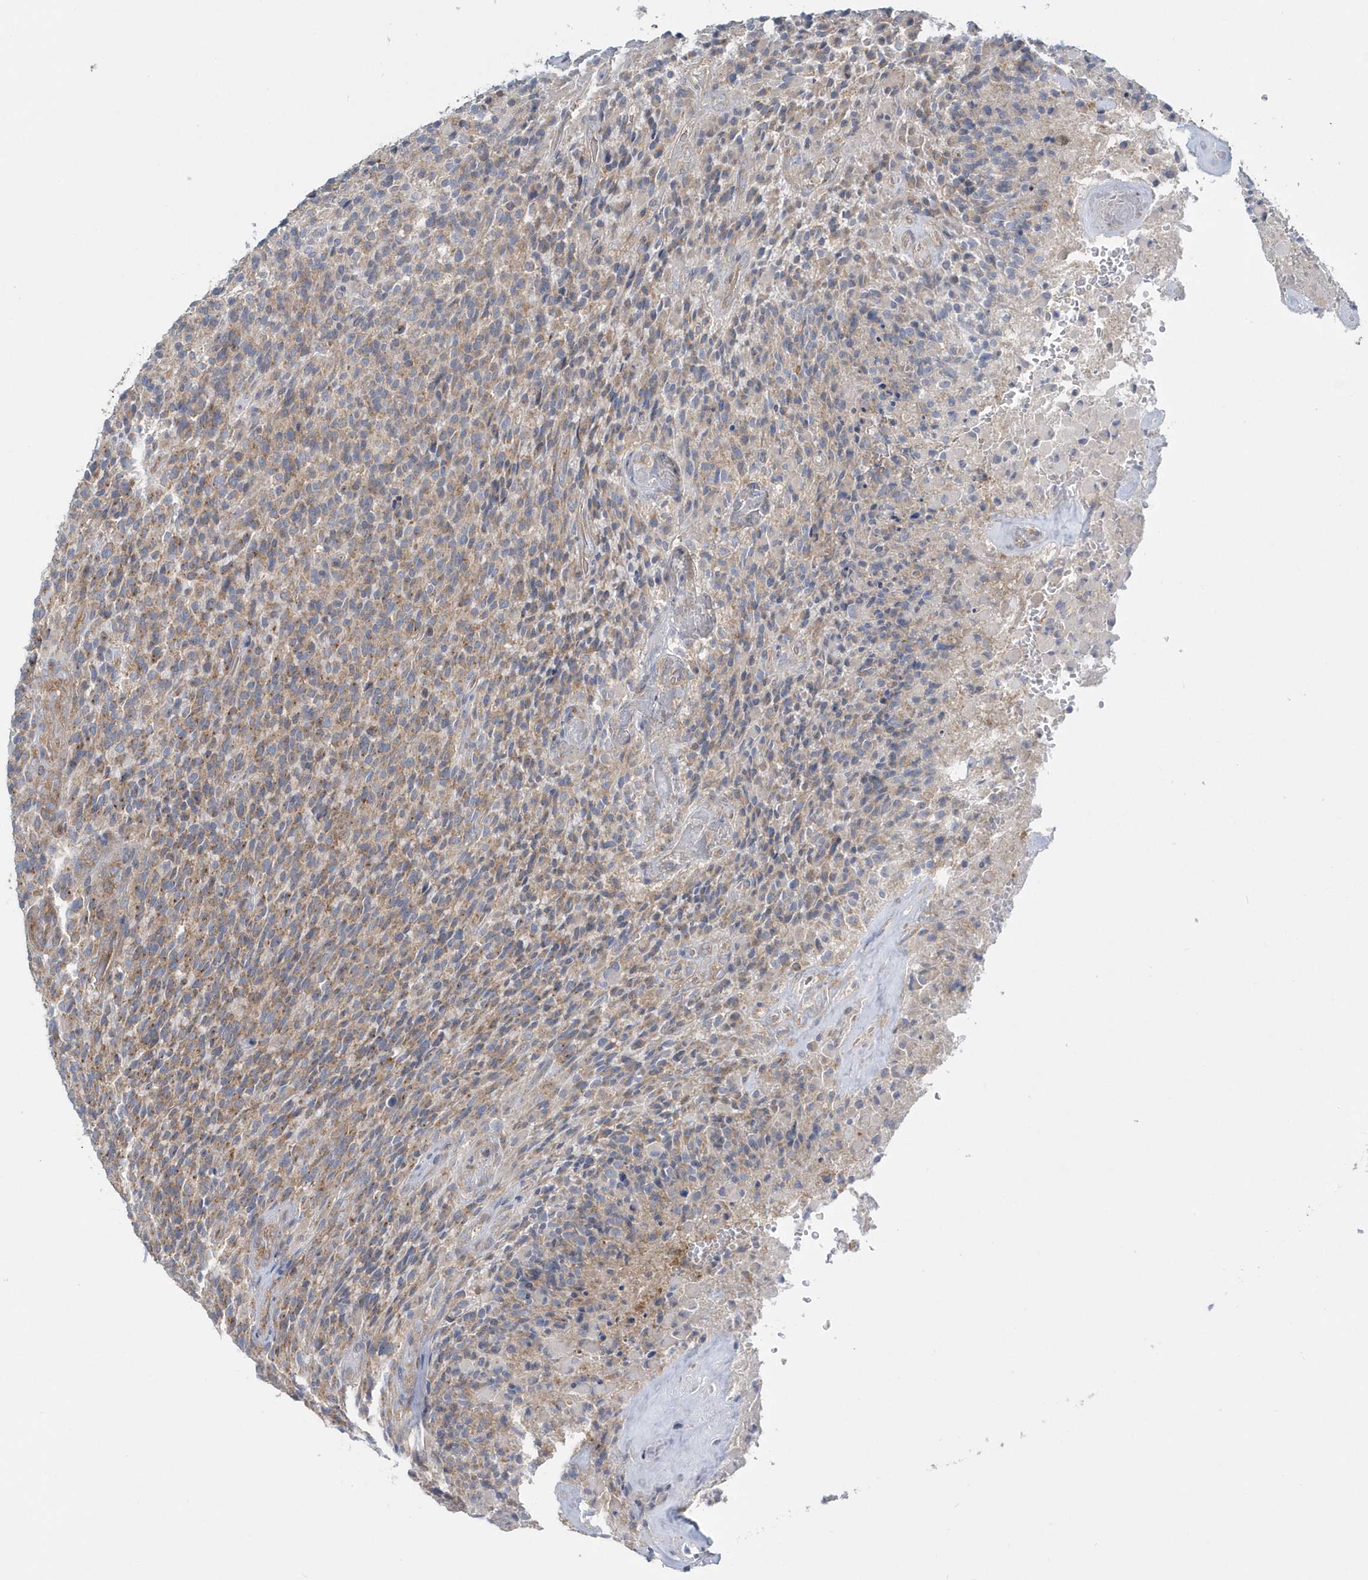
{"staining": {"intensity": "weak", "quantity": ">75%", "location": "cytoplasmic/membranous"}, "tissue": "glioma", "cell_type": "Tumor cells", "image_type": "cancer", "snomed": [{"axis": "morphology", "description": "Glioma, malignant, High grade"}, {"axis": "topography", "description": "Brain"}], "caption": "Immunohistochemical staining of malignant glioma (high-grade) exhibits low levels of weak cytoplasmic/membranous protein positivity in approximately >75% of tumor cells.", "gene": "EIF3C", "patient": {"sex": "male", "age": 71}}